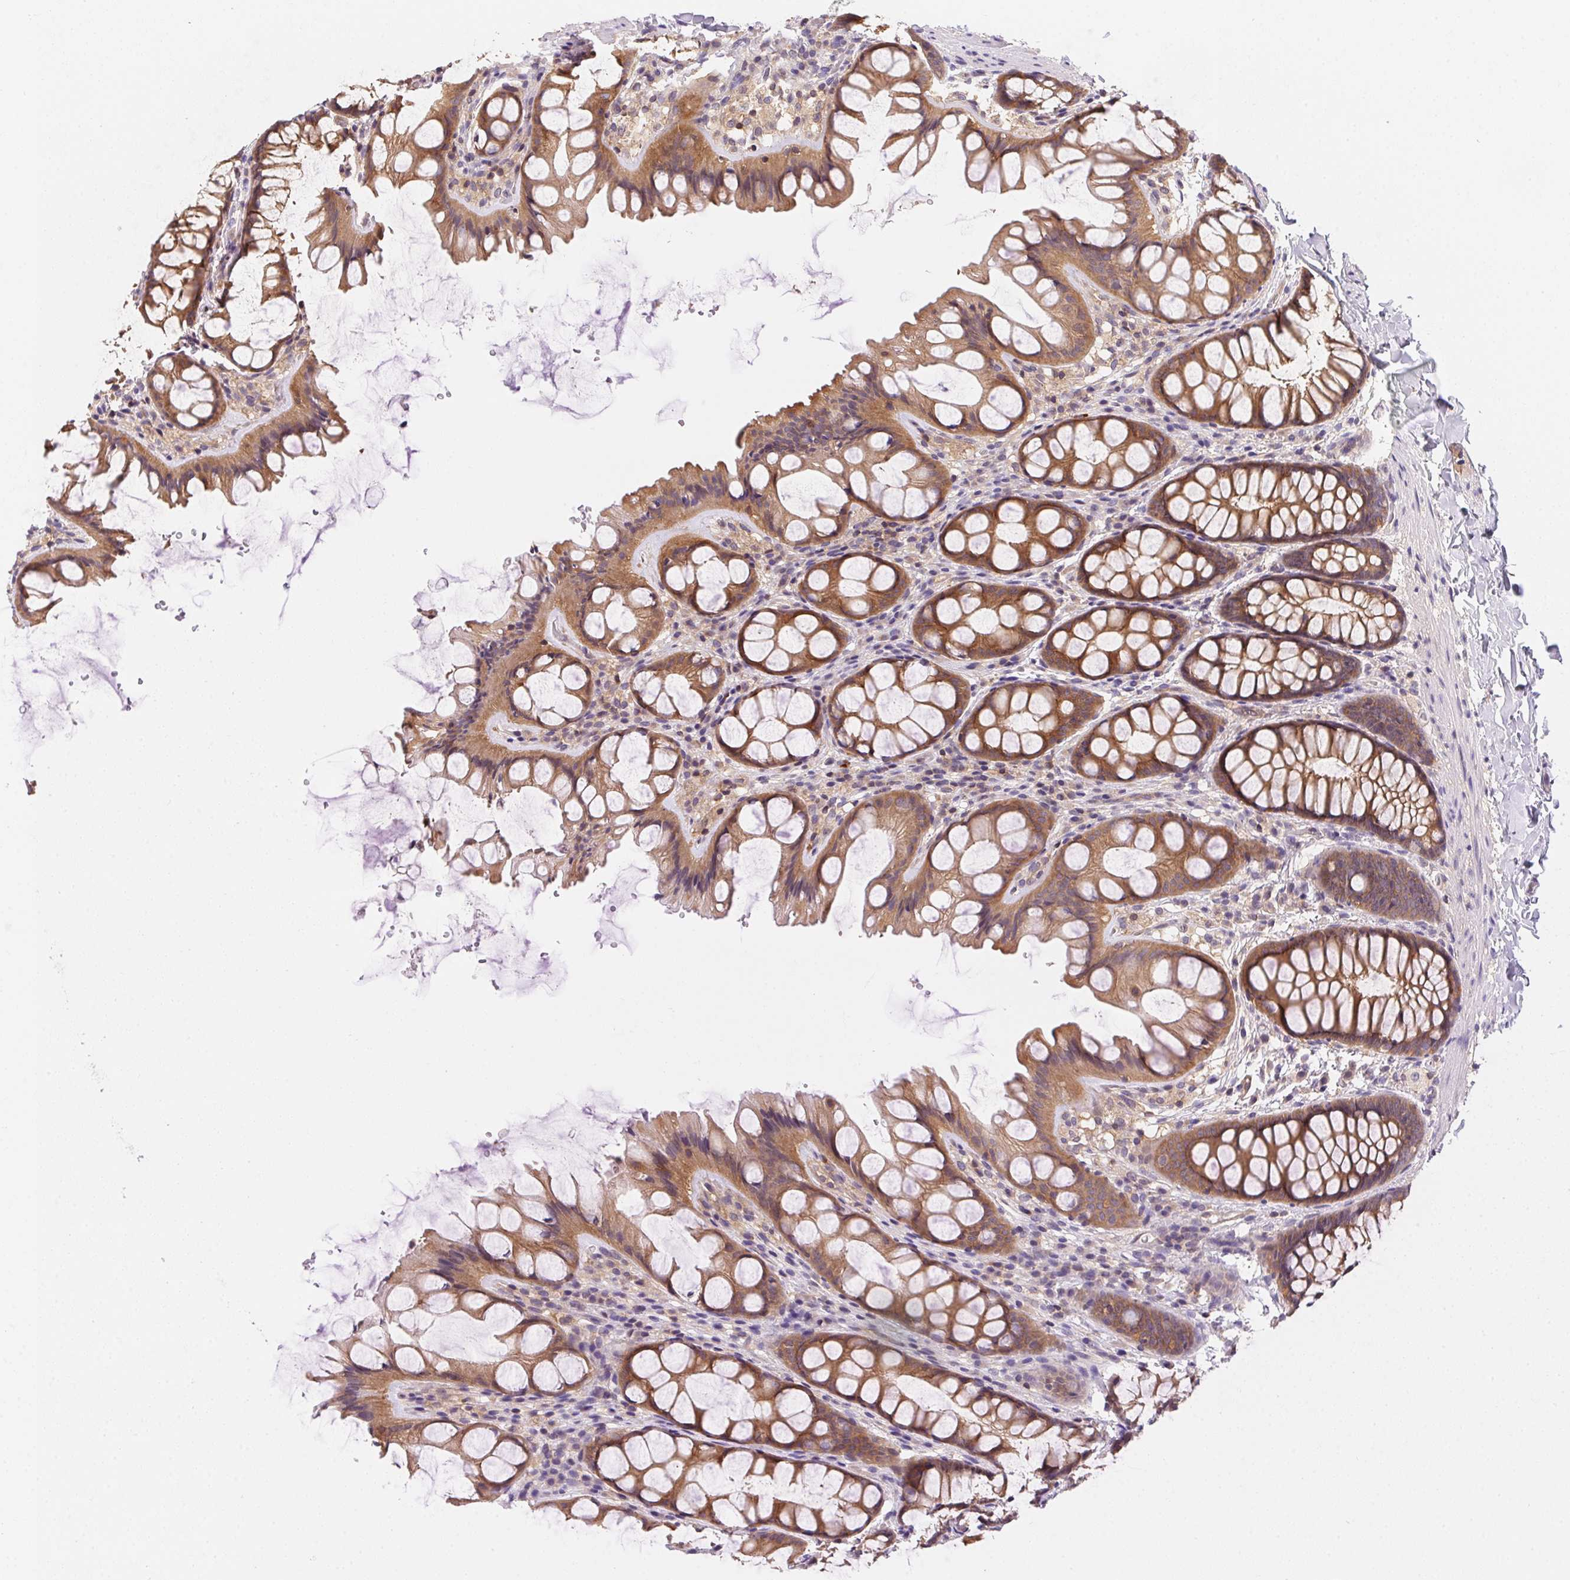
{"staining": {"intensity": "negative", "quantity": "none", "location": "none"}, "tissue": "colon", "cell_type": "Endothelial cells", "image_type": "normal", "snomed": [{"axis": "morphology", "description": "Normal tissue, NOS"}, {"axis": "topography", "description": "Colon"}], "caption": "Immunohistochemistry (IHC) photomicrograph of normal human colon stained for a protein (brown), which reveals no expression in endothelial cells.", "gene": "PRKAA1", "patient": {"sex": "male", "age": 47}}